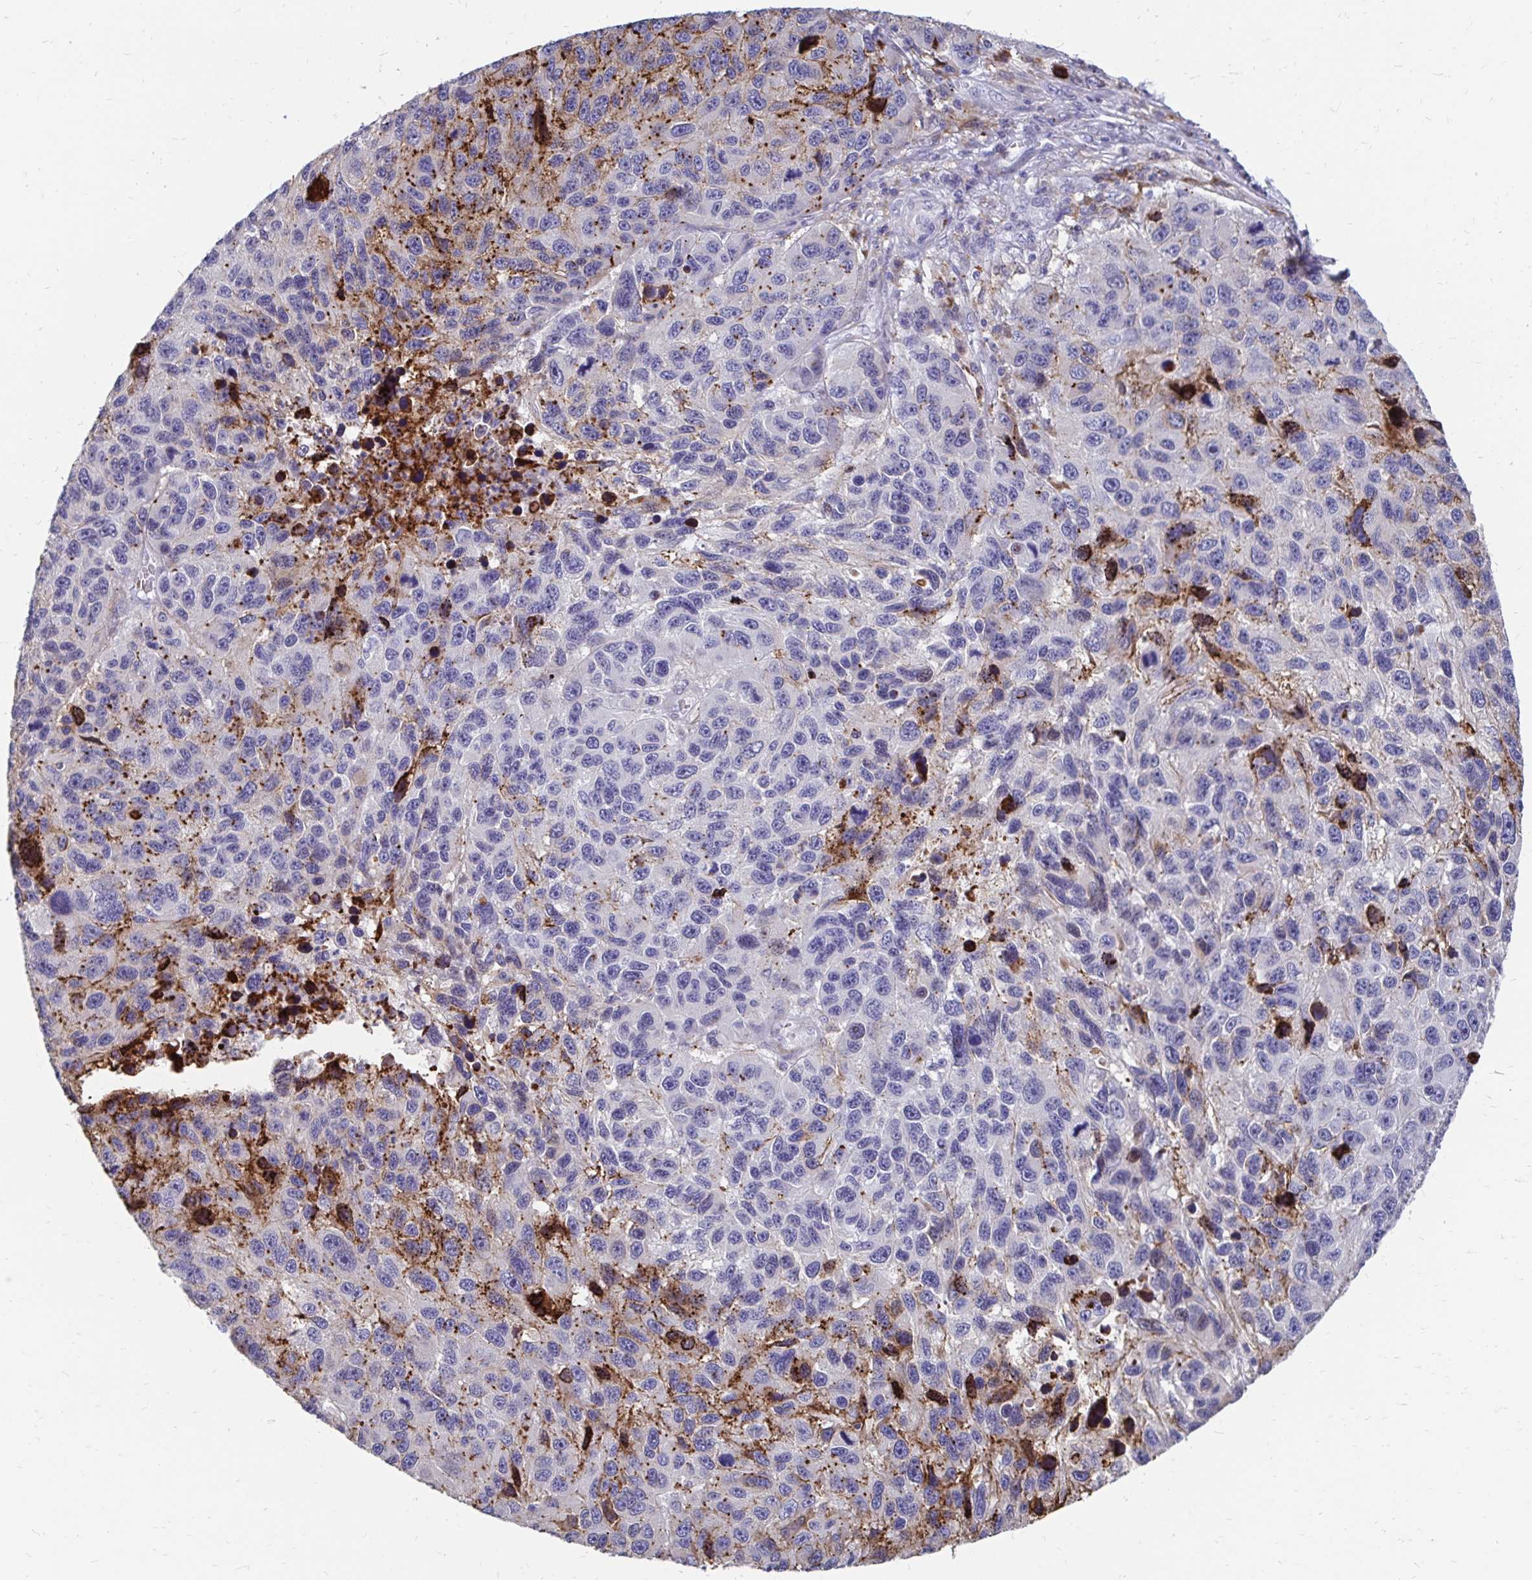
{"staining": {"intensity": "strong", "quantity": "<25%", "location": "cytoplasmic/membranous"}, "tissue": "melanoma", "cell_type": "Tumor cells", "image_type": "cancer", "snomed": [{"axis": "morphology", "description": "Malignant melanoma, NOS"}, {"axis": "topography", "description": "Skin"}], "caption": "Protein expression analysis of human melanoma reveals strong cytoplasmic/membranous expression in about <25% of tumor cells.", "gene": "CDKL1", "patient": {"sex": "male", "age": 53}}